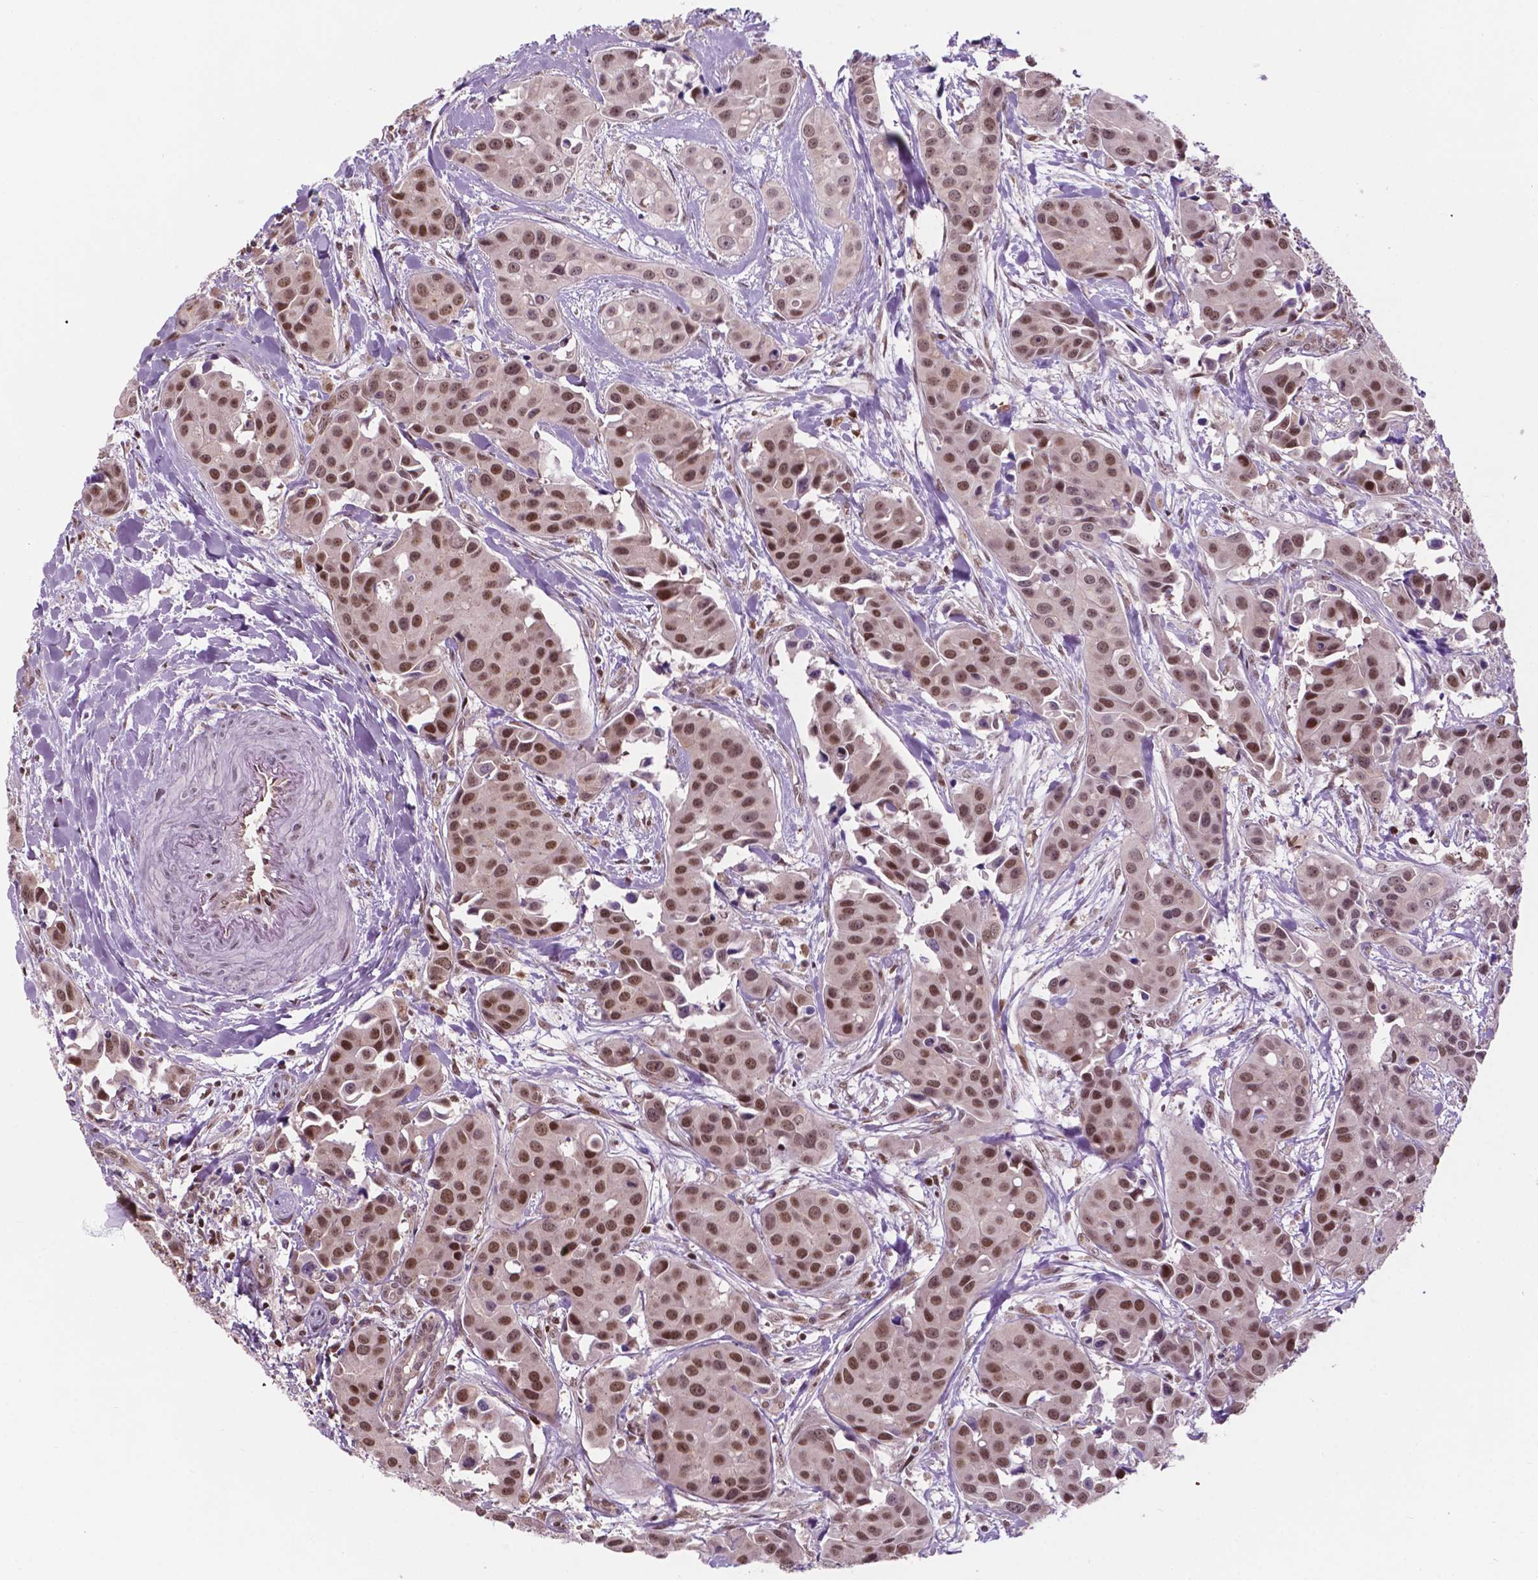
{"staining": {"intensity": "moderate", "quantity": ">75%", "location": "nuclear"}, "tissue": "head and neck cancer", "cell_type": "Tumor cells", "image_type": "cancer", "snomed": [{"axis": "morphology", "description": "Adenocarcinoma, NOS"}, {"axis": "topography", "description": "Head-Neck"}], "caption": "Brown immunohistochemical staining in human head and neck adenocarcinoma demonstrates moderate nuclear staining in approximately >75% of tumor cells. (Brightfield microscopy of DAB IHC at high magnification).", "gene": "PER2", "patient": {"sex": "male", "age": 76}}